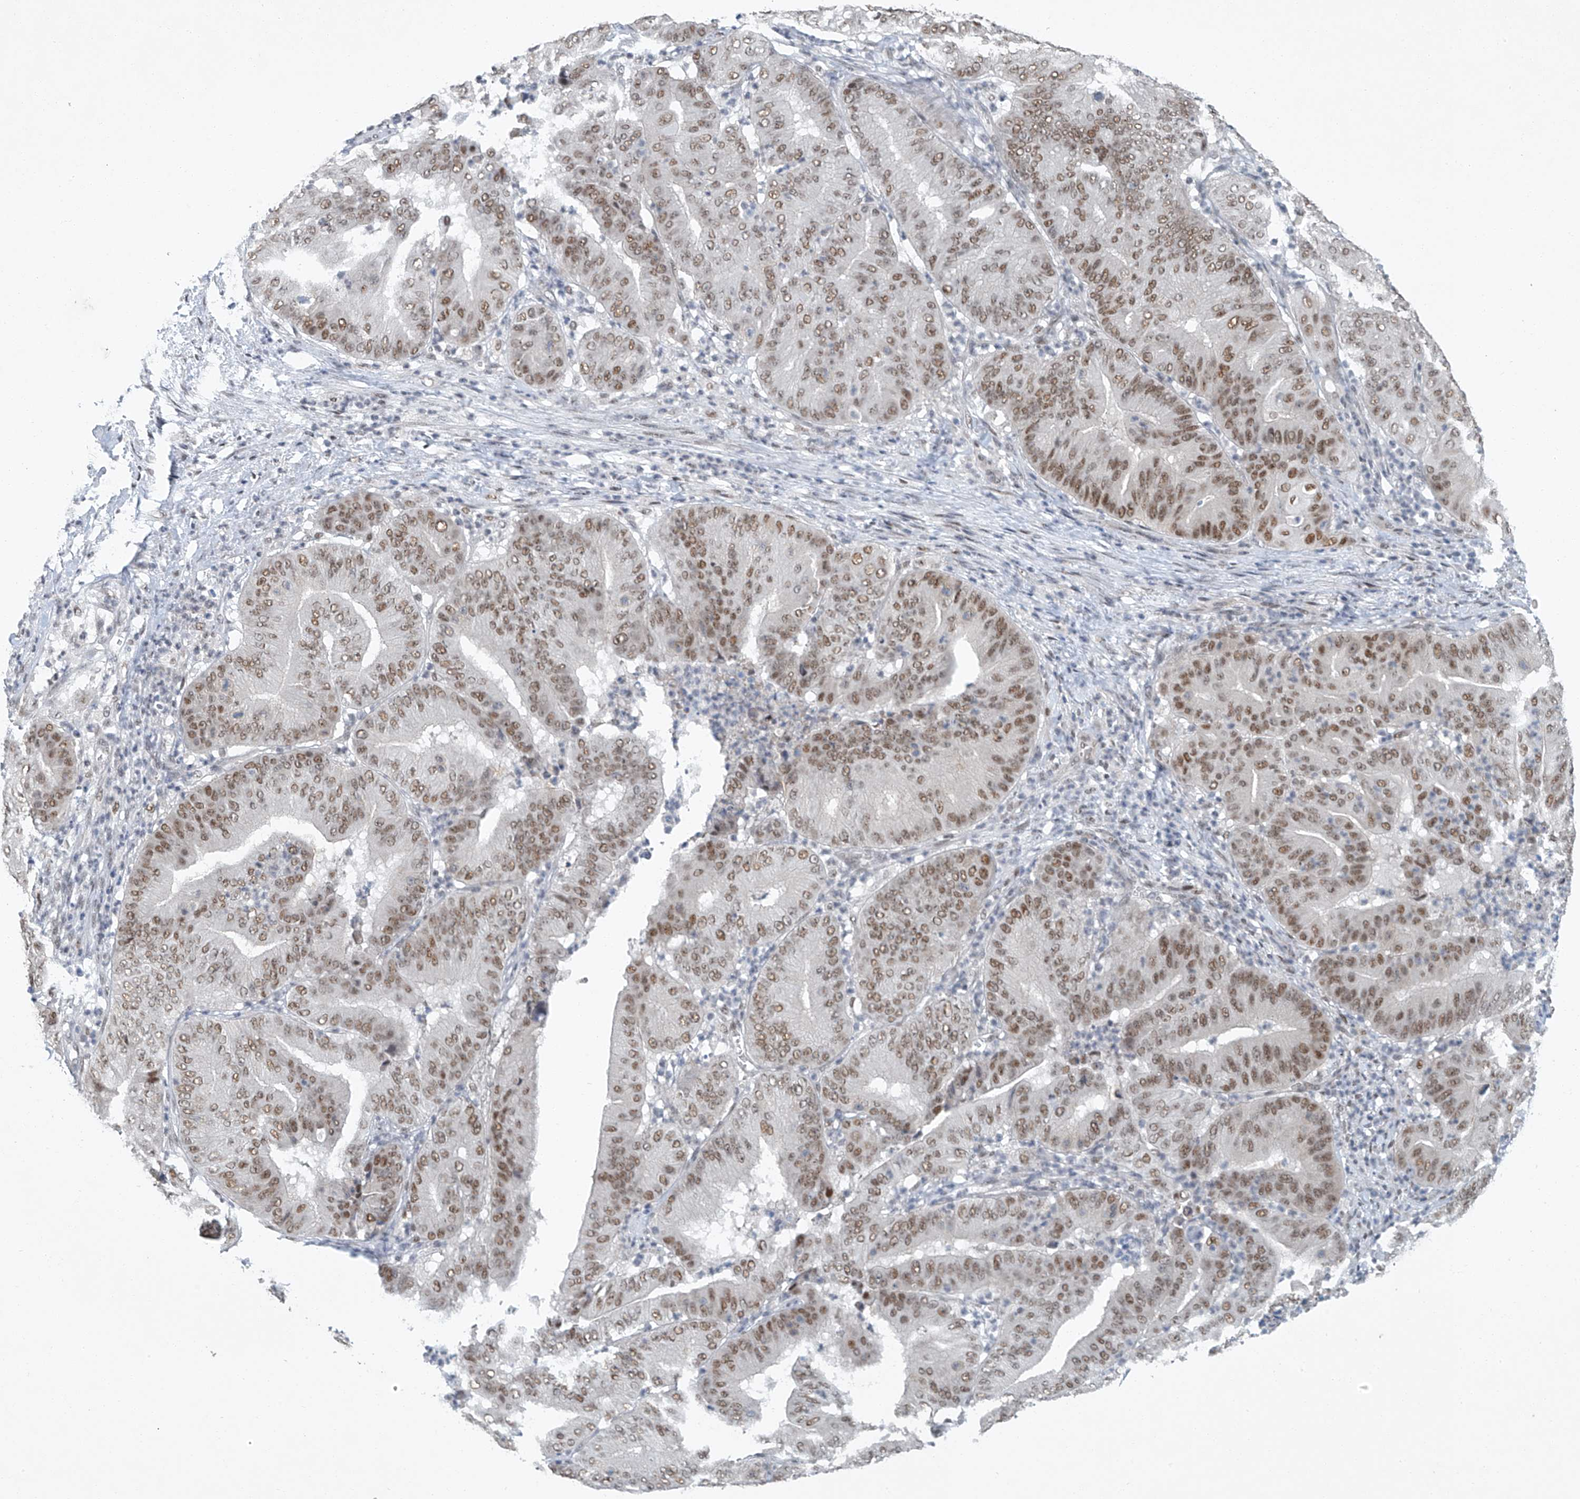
{"staining": {"intensity": "moderate", "quantity": ">75%", "location": "nuclear"}, "tissue": "pancreatic cancer", "cell_type": "Tumor cells", "image_type": "cancer", "snomed": [{"axis": "morphology", "description": "Adenocarcinoma, NOS"}, {"axis": "topography", "description": "Pancreas"}], "caption": "Pancreatic adenocarcinoma stained with DAB IHC reveals medium levels of moderate nuclear positivity in about >75% of tumor cells. Using DAB (3,3'-diaminobenzidine) (brown) and hematoxylin (blue) stains, captured at high magnification using brightfield microscopy.", "gene": "TAF8", "patient": {"sex": "female", "age": 77}}